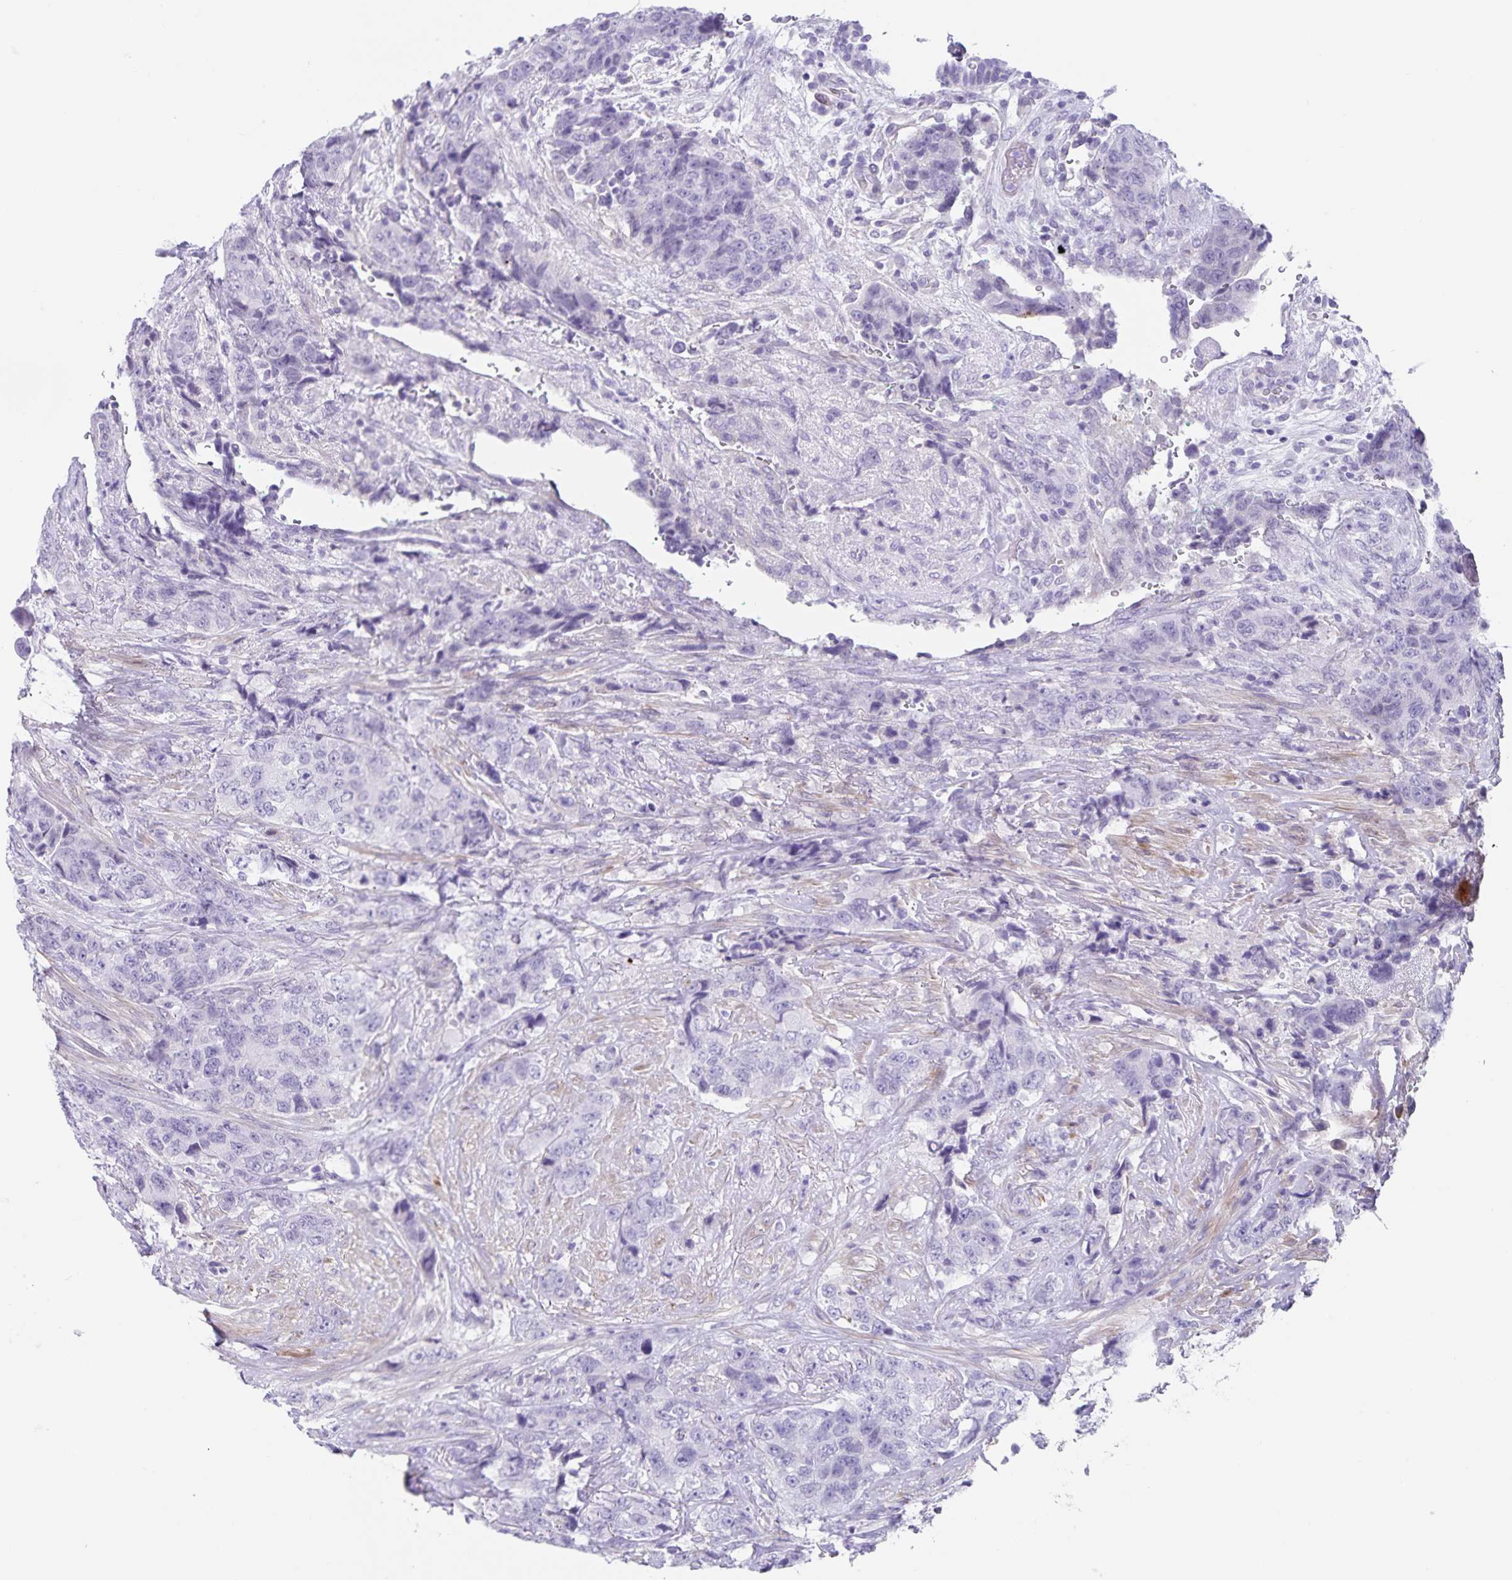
{"staining": {"intensity": "negative", "quantity": "none", "location": "none"}, "tissue": "urothelial cancer", "cell_type": "Tumor cells", "image_type": "cancer", "snomed": [{"axis": "morphology", "description": "Urothelial carcinoma, High grade"}, {"axis": "topography", "description": "Urinary bladder"}], "caption": "Tumor cells show no significant positivity in urothelial cancer.", "gene": "C11orf42", "patient": {"sex": "female", "age": 78}}